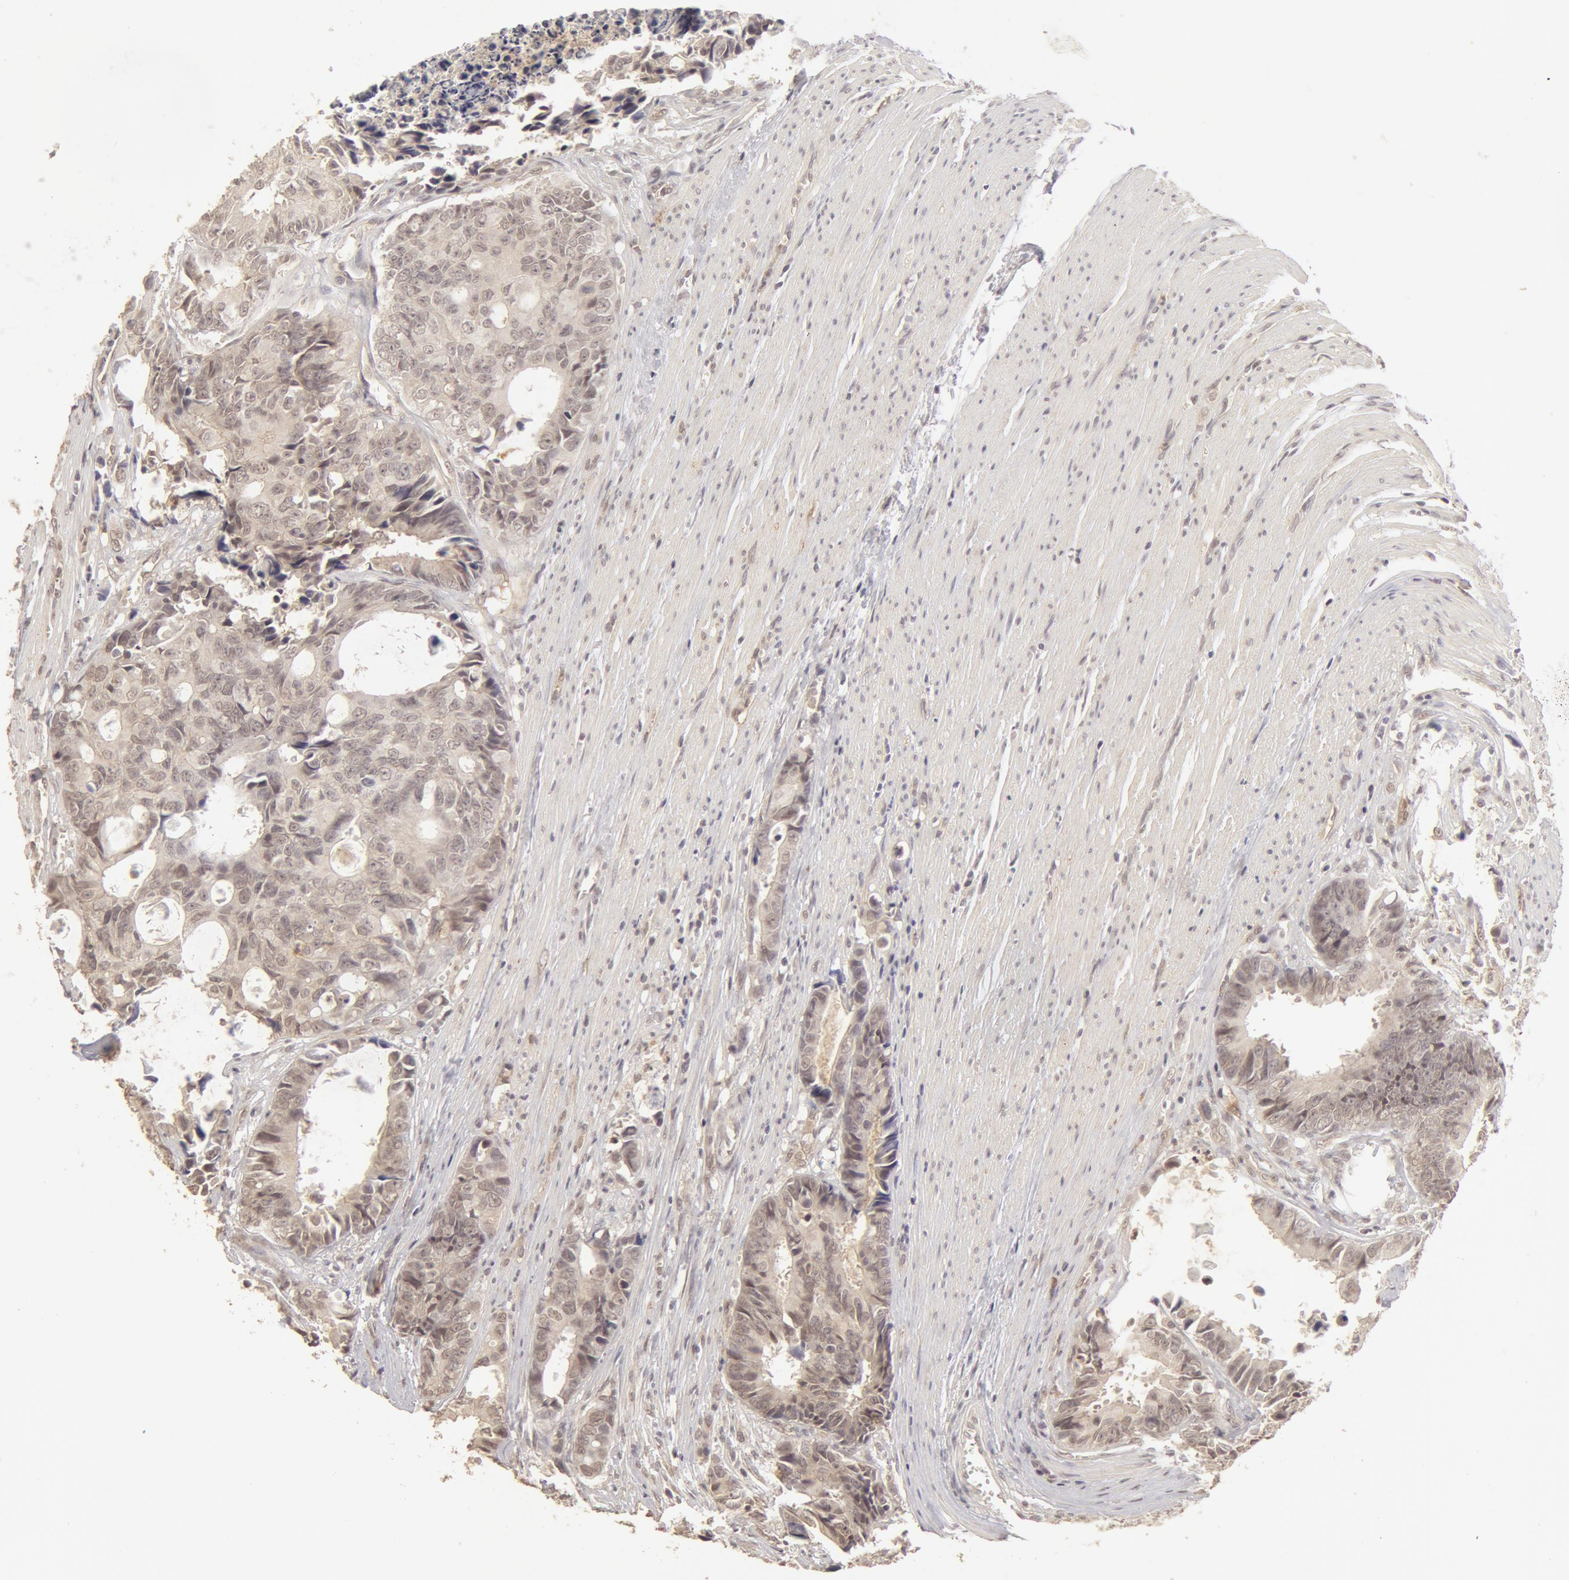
{"staining": {"intensity": "weak", "quantity": ">75%", "location": "cytoplasmic/membranous"}, "tissue": "colorectal cancer", "cell_type": "Tumor cells", "image_type": "cancer", "snomed": [{"axis": "morphology", "description": "Adenocarcinoma, NOS"}, {"axis": "topography", "description": "Rectum"}], "caption": "This micrograph reveals IHC staining of colorectal adenocarcinoma, with low weak cytoplasmic/membranous expression in approximately >75% of tumor cells.", "gene": "ADAM10", "patient": {"sex": "female", "age": 98}}